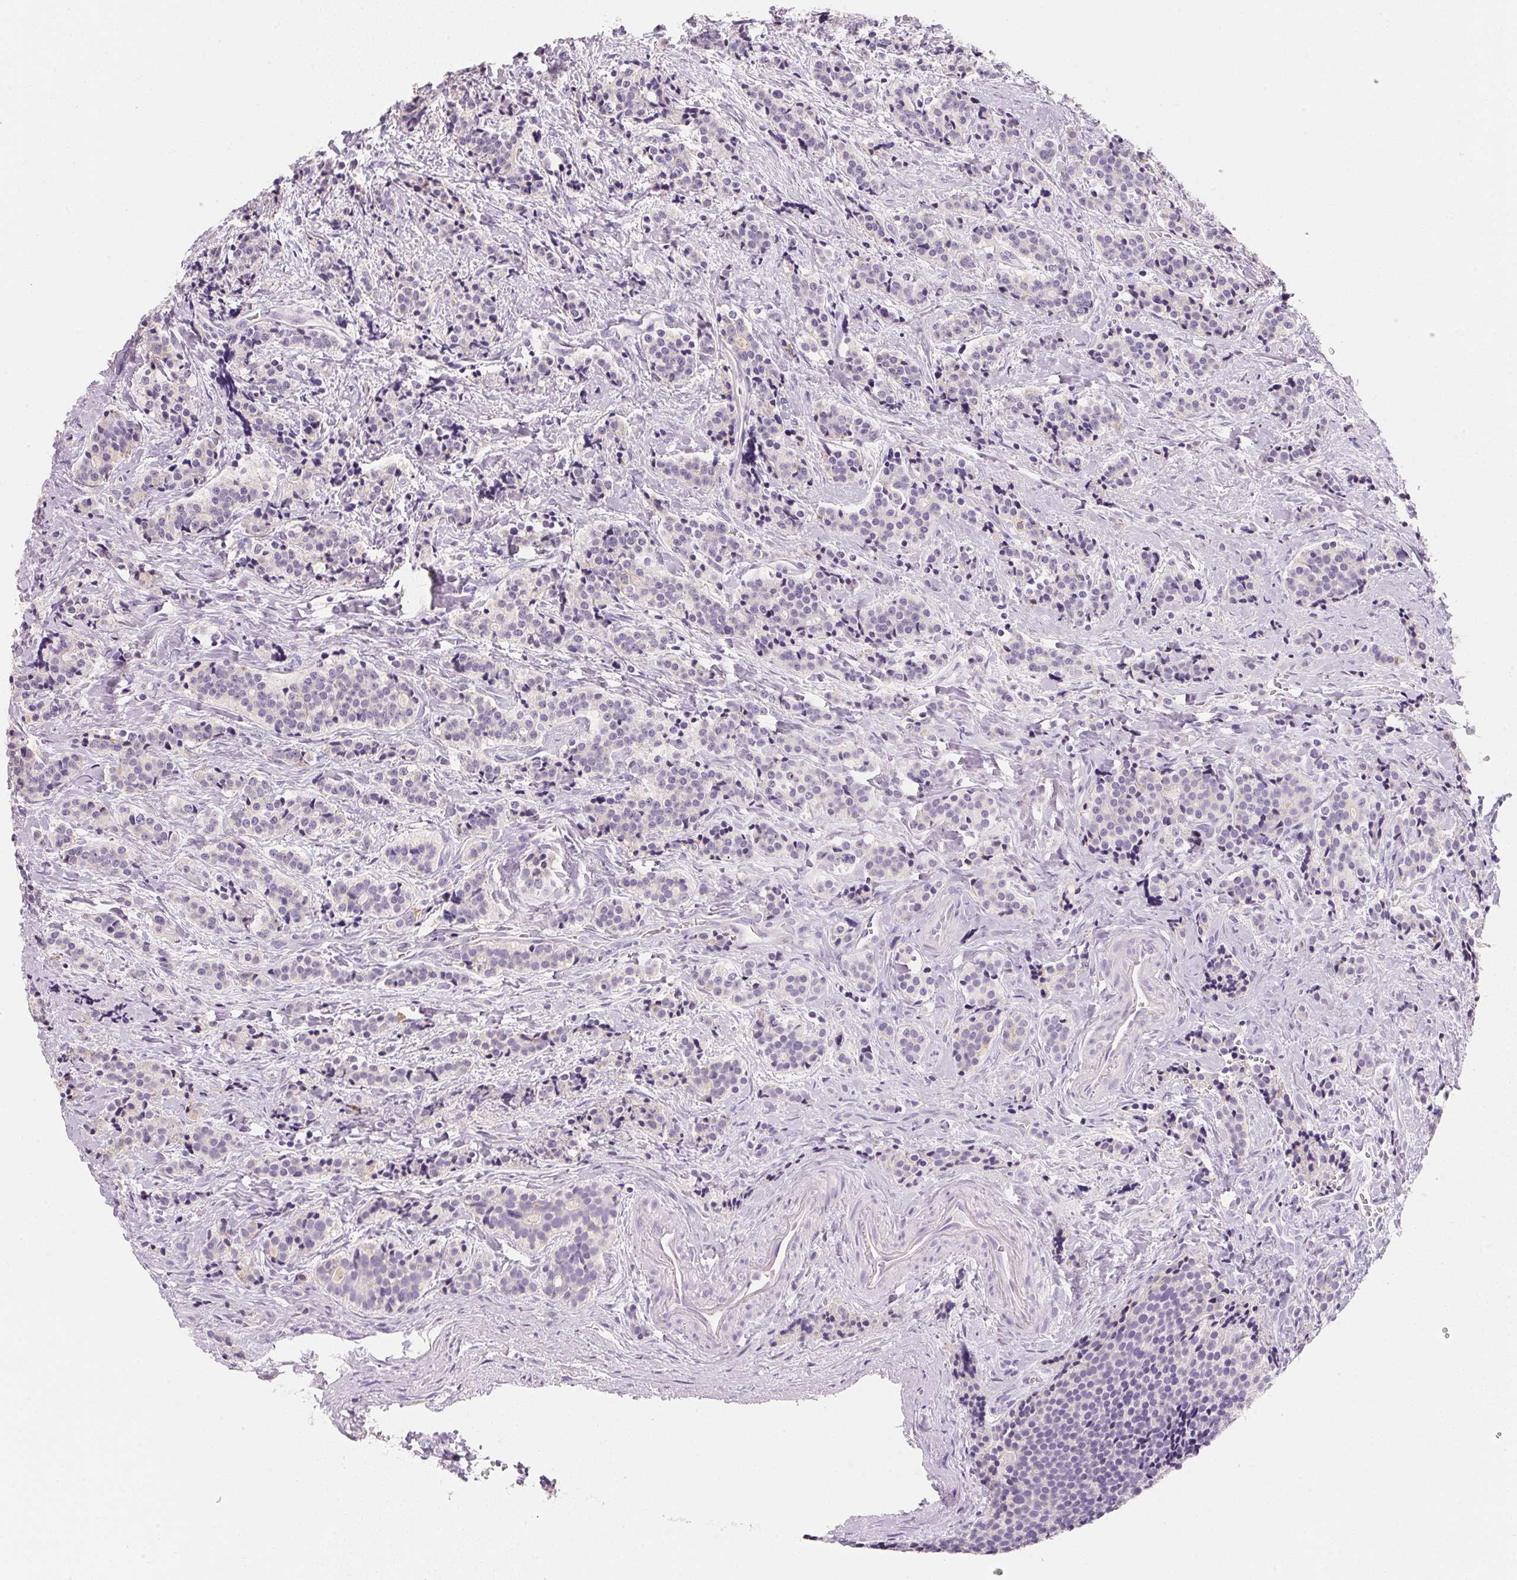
{"staining": {"intensity": "negative", "quantity": "none", "location": "none"}, "tissue": "carcinoid", "cell_type": "Tumor cells", "image_type": "cancer", "snomed": [{"axis": "morphology", "description": "Carcinoid, malignant, NOS"}, {"axis": "topography", "description": "Small intestine"}], "caption": "DAB (3,3'-diaminobenzidine) immunohistochemical staining of carcinoid (malignant) demonstrates no significant staining in tumor cells. (Brightfield microscopy of DAB (3,3'-diaminobenzidine) immunohistochemistry at high magnification).", "gene": "ACP3", "patient": {"sex": "female", "age": 73}}